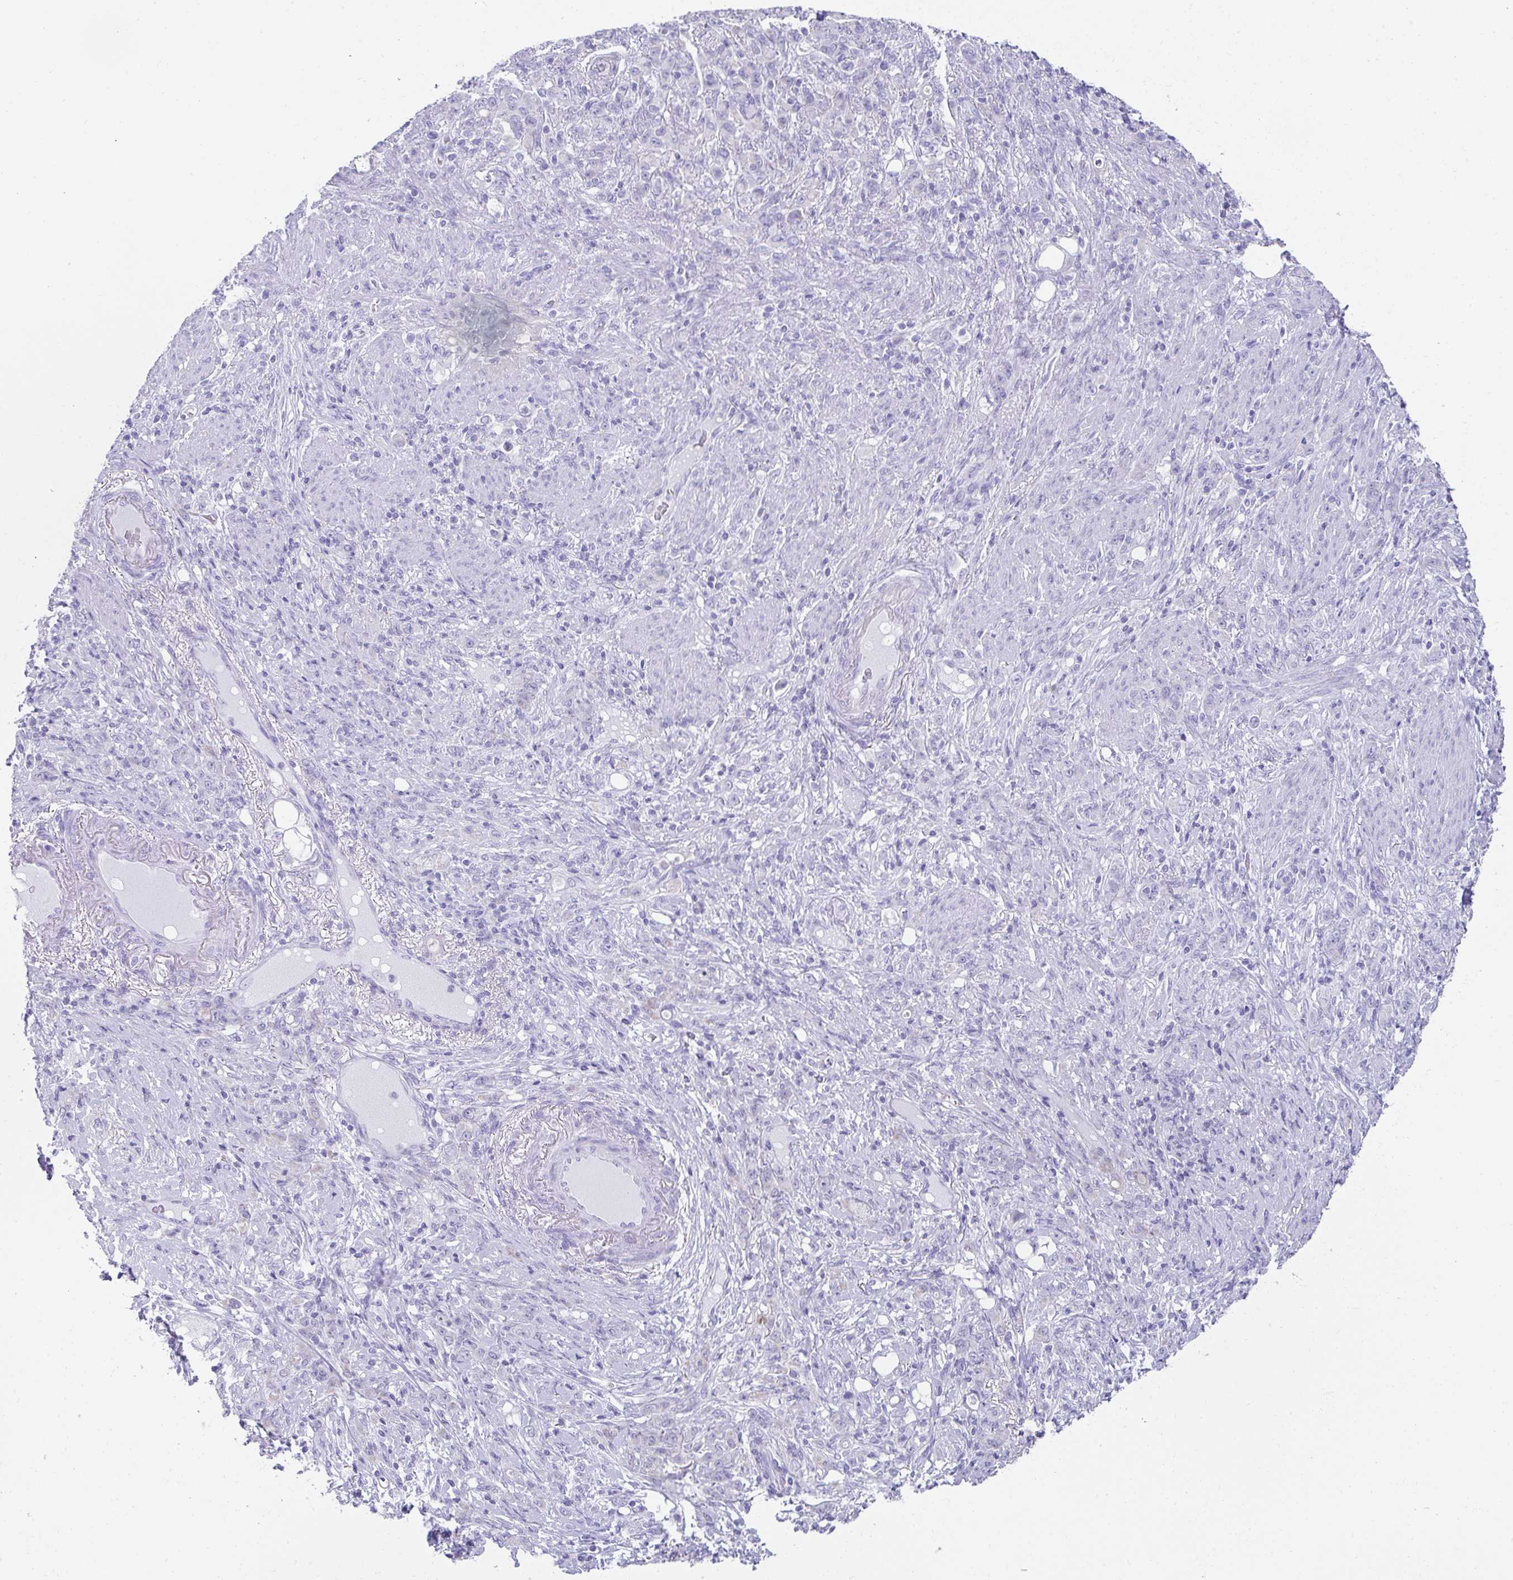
{"staining": {"intensity": "negative", "quantity": "none", "location": "none"}, "tissue": "stomach cancer", "cell_type": "Tumor cells", "image_type": "cancer", "snomed": [{"axis": "morphology", "description": "Normal tissue, NOS"}, {"axis": "morphology", "description": "Adenocarcinoma, NOS"}, {"axis": "topography", "description": "Stomach"}], "caption": "Immunohistochemical staining of stomach adenocarcinoma exhibits no significant staining in tumor cells. (DAB immunohistochemistry with hematoxylin counter stain).", "gene": "RLF", "patient": {"sex": "female", "age": 79}}